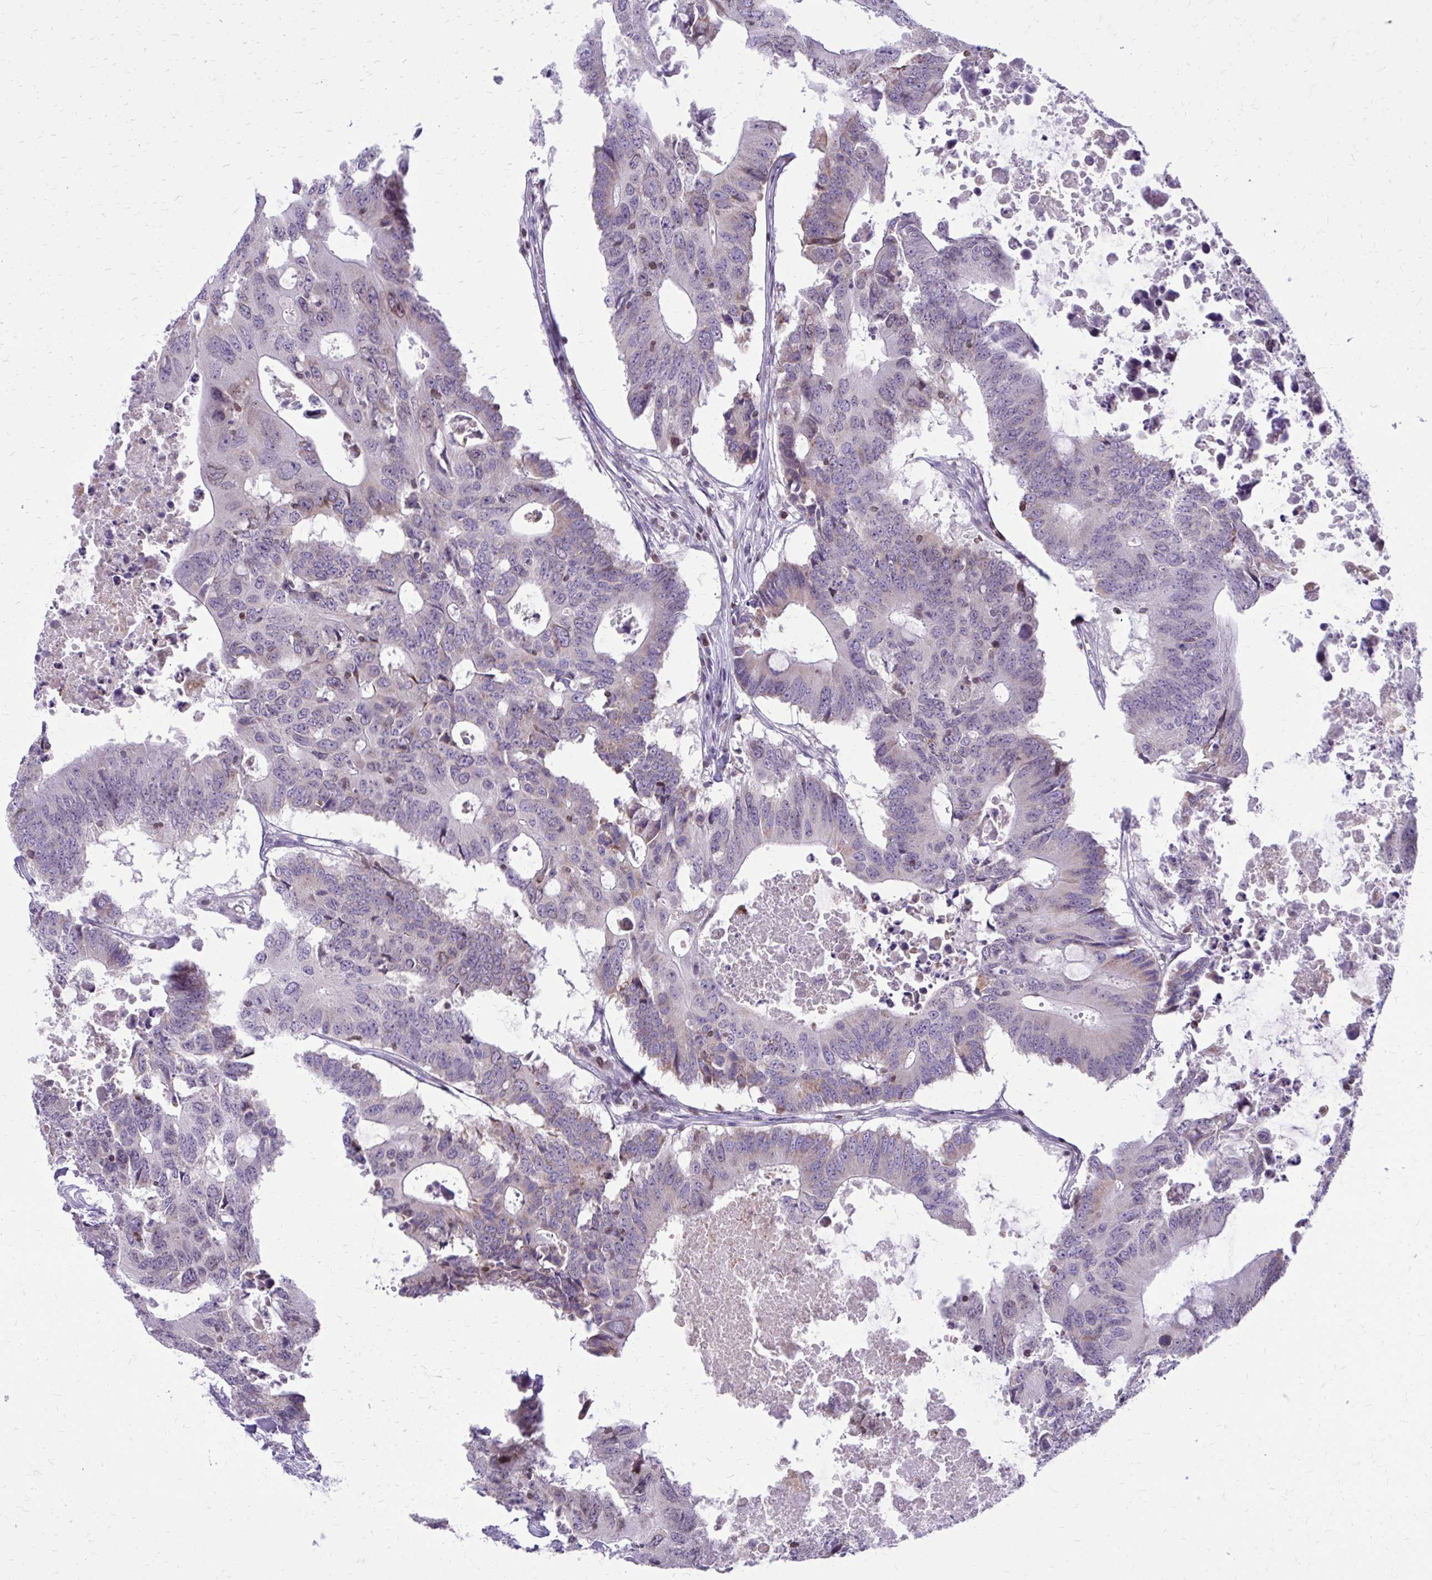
{"staining": {"intensity": "weak", "quantity": "<25%", "location": "cytoplasmic/membranous"}, "tissue": "colorectal cancer", "cell_type": "Tumor cells", "image_type": "cancer", "snomed": [{"axis": "morphology", "description": "Adenocarcinoma, NOS"}, {"axis": "topography", "description": "Colon"}], "caption": "Photomicrograph shows no significant protein positivity in tumor cells of colorectal cancer (adenocarcinoma).", "gene": "RPS6KA2", "patient": {"sex": "male", "age": 71}}